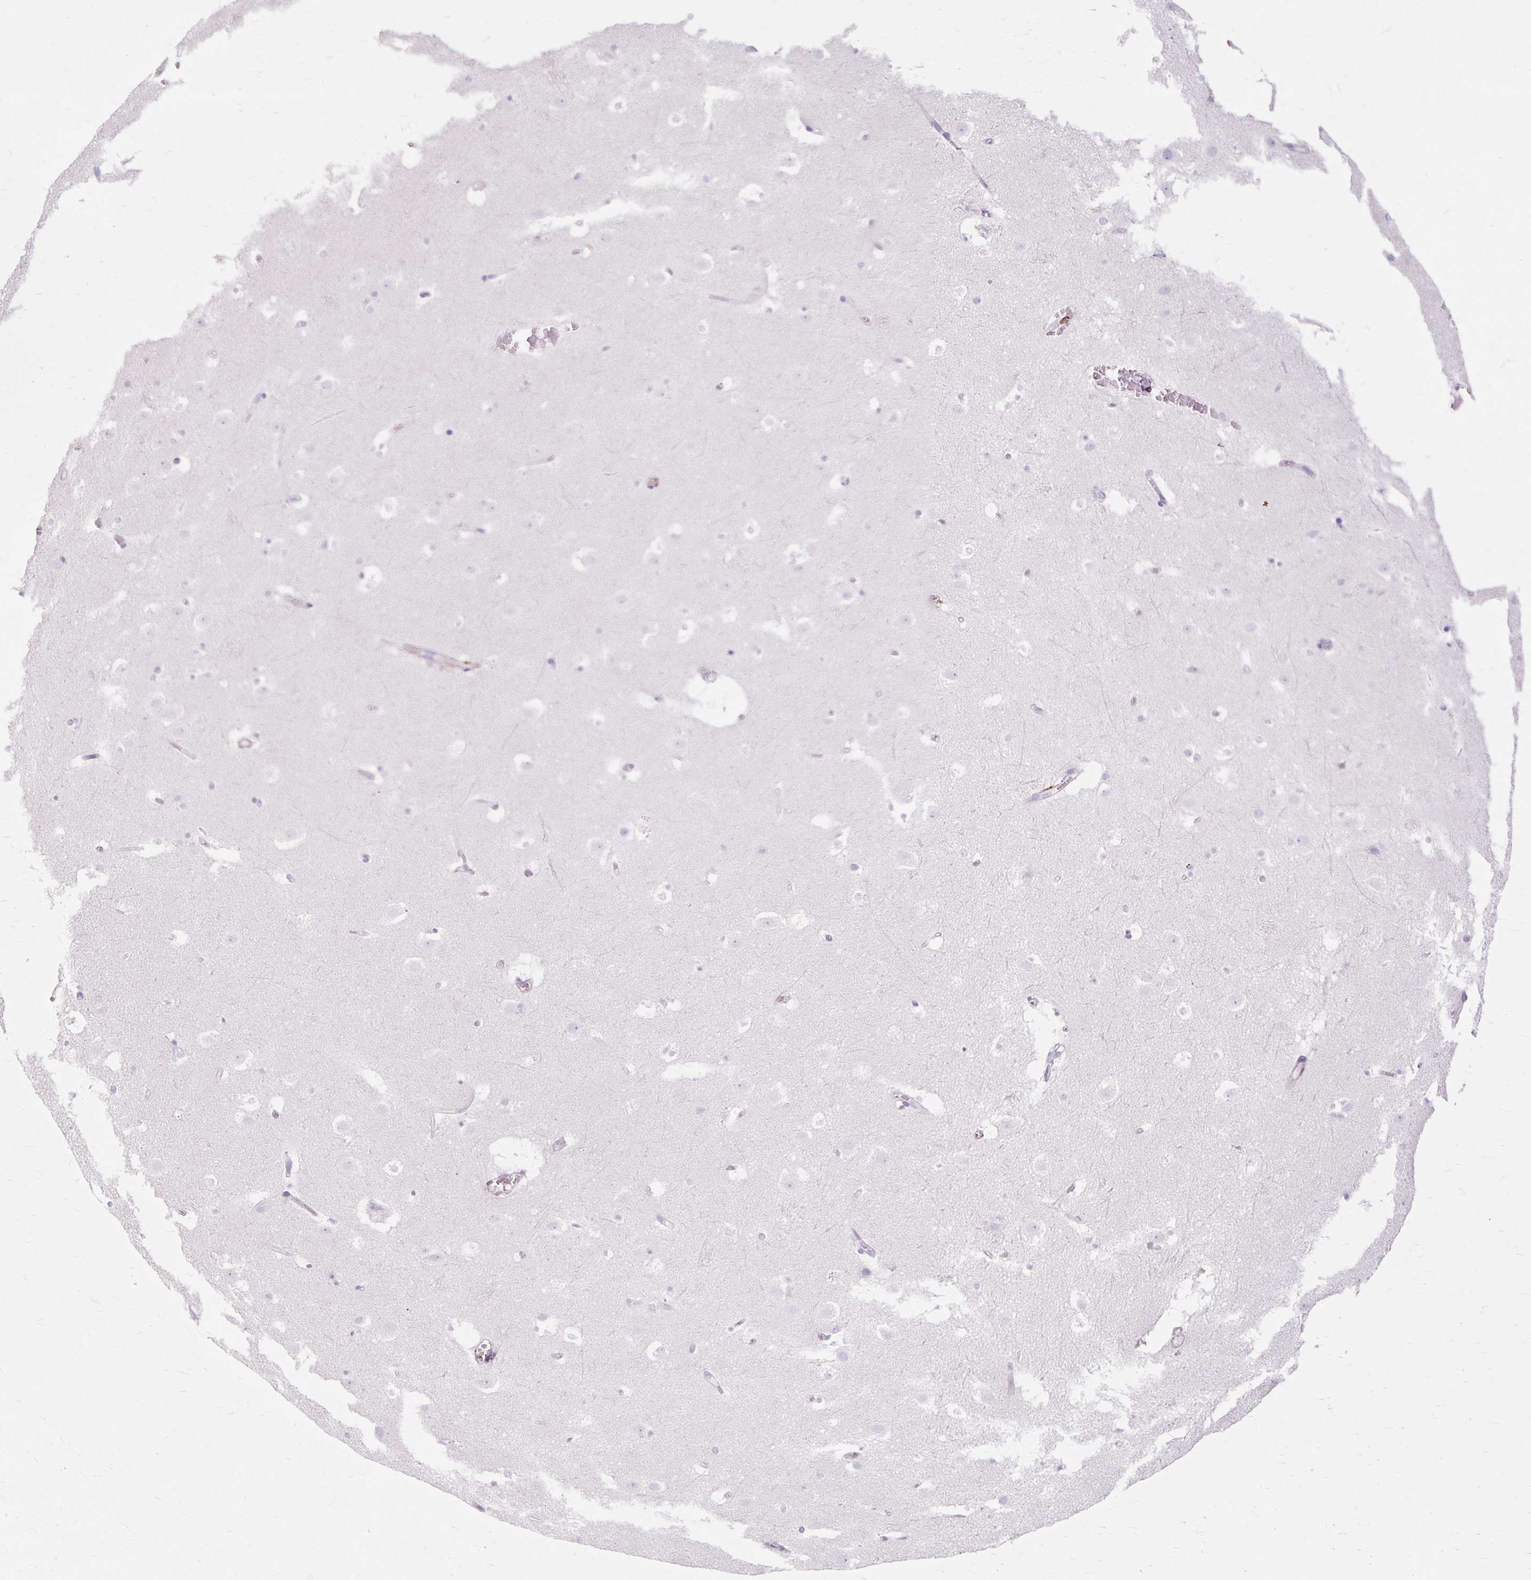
{"staining": {"intensity": "negative", "quantity": "none", "location": "none"}, "tissue": "caudate", "cell_type": "Glial cells", "image_type": "normal", "snomed": [{"axis": "morphology", "description": "Normal tissue, NOS"}, {"axis": "topography", "description": "Lateral ventricle wall"}], "caption": "The immunohistochemistry histopathology image has no significant expression in glial cells of caudate. The staining is performed using DAB brown chromogen with nuclei counter-stained in using hematoxylin.", "gene": "HSD11B1", "patient": {"sex": "male", "age": 37}}